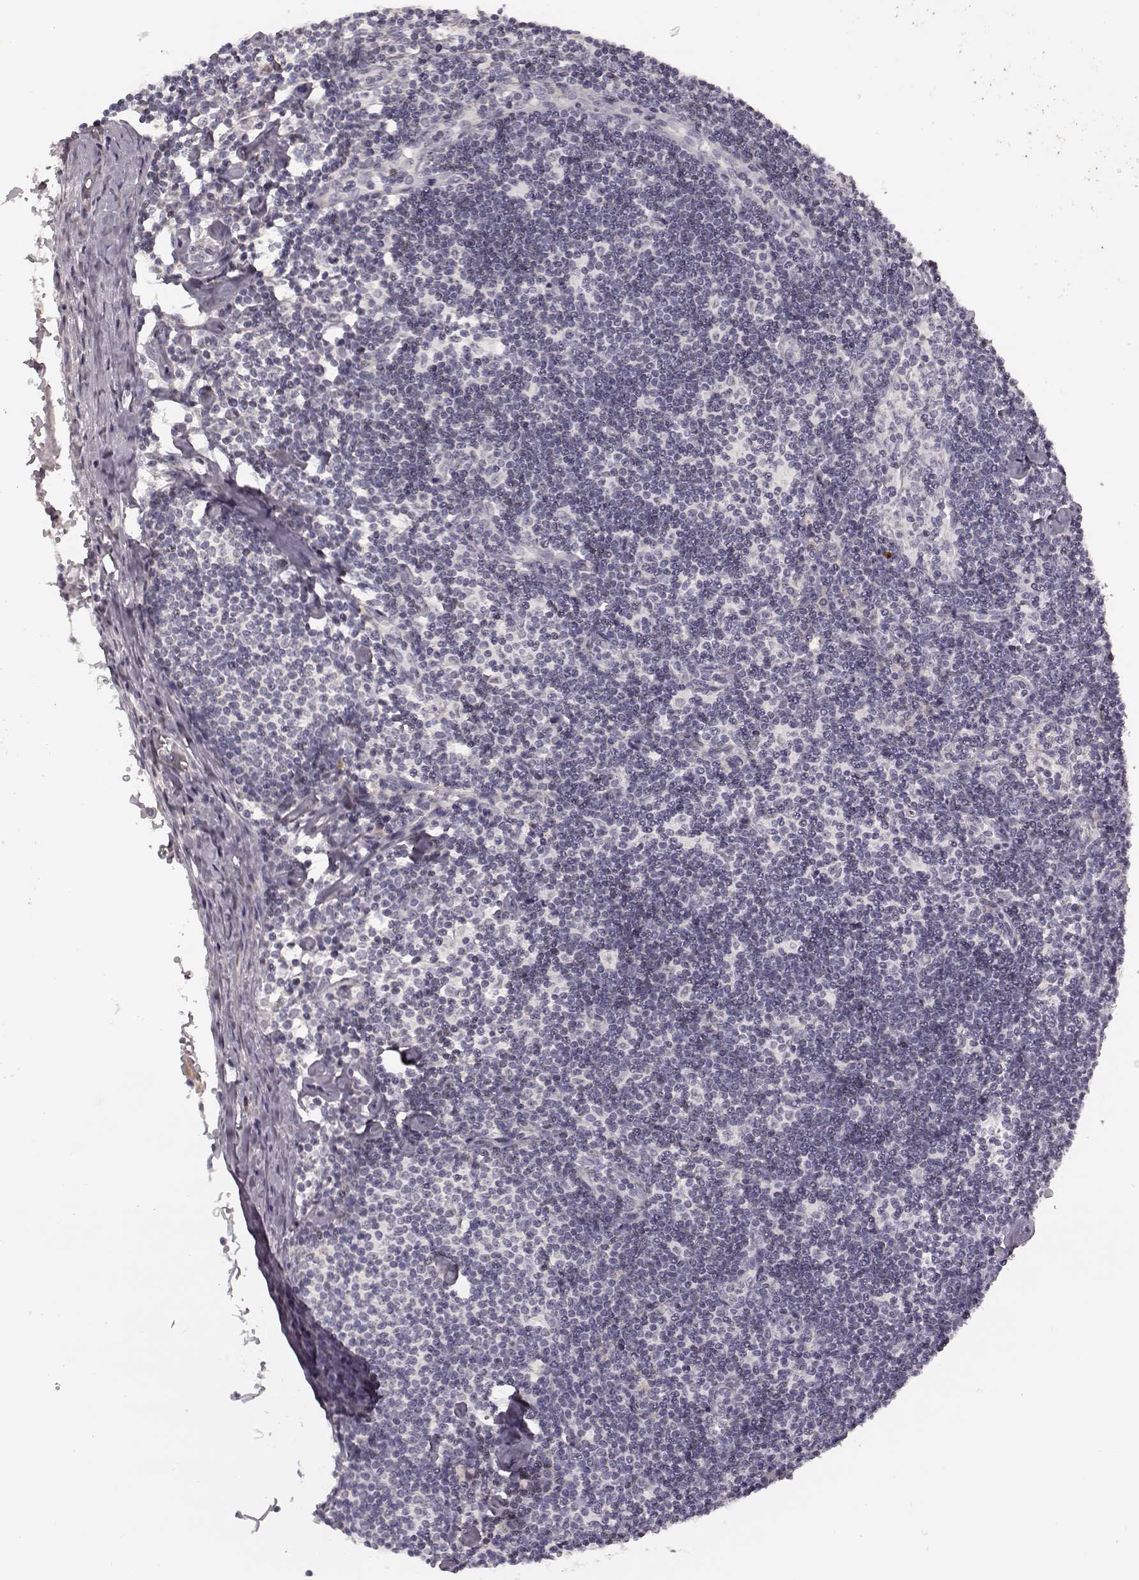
{"staining": {"intensity": "negative", "quantity": "none", "location": "none"}, "tissue": "lymph node", "cell_type": "Germinal center cells", "image_type": "normal", "snomed": [{"axis": "morphology", "description": "Normal tissue, NOS"}, {"axis": "topography", "description": "Lymph node"}], "caption": "DAB (3,3'-diaminobenzidine) immunohistochemical staining of normal human lymph node shows no significant expression in germinal center cells.", "gene": "TLX3", "patient": {"sex": "female", "age": 42}}